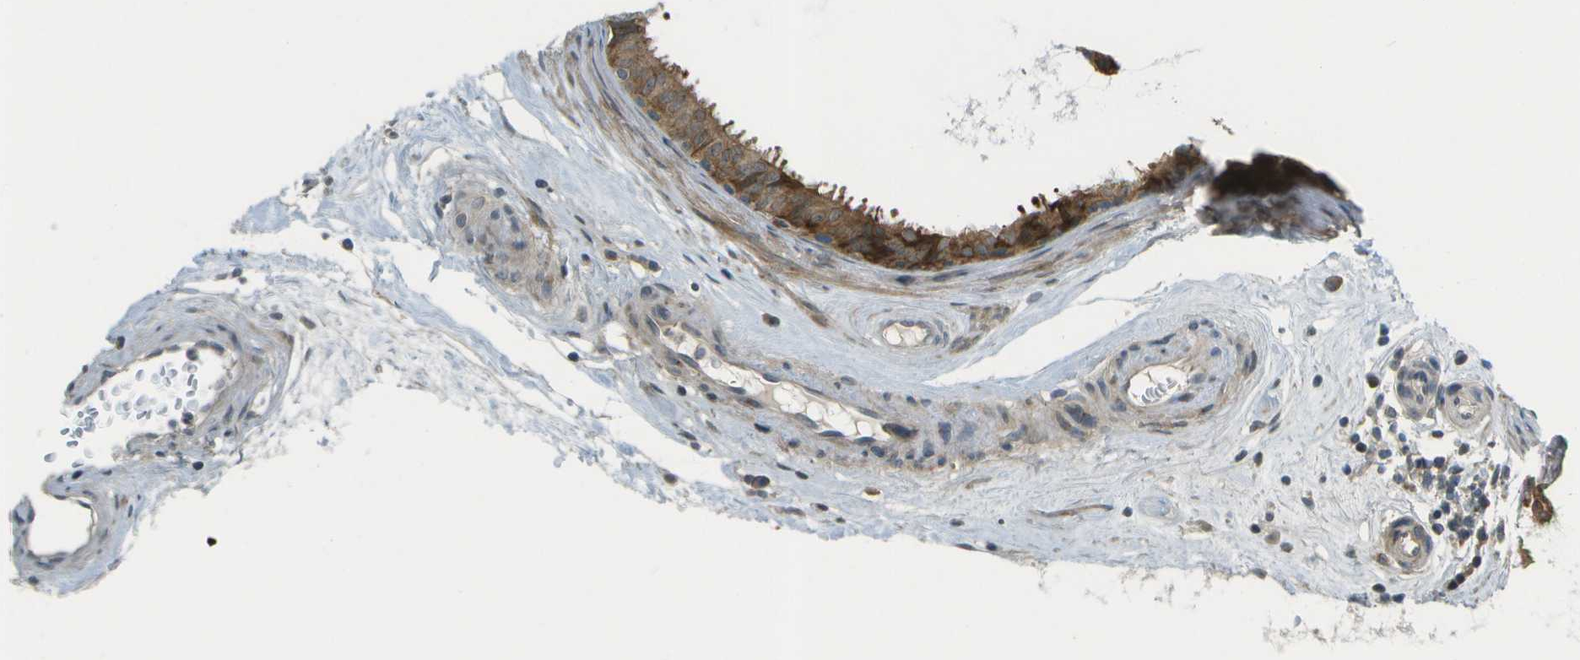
{"staining": {"intensity": "moderate", "quantity": ">75%", "location": "cytoplasmic/membranous"}, "tissue": "epididymis", "cell_type": "Glandular cells", "image_type": "normal", "snomed": [{"axis": "morphology", "description": "Normal tissue, NOS"}, {"axis": "morphology", "description": "Inflammation, NOS"}, {"axis": "topography", "description": "Epididymis"}], "caption": "Glandular cells exhibit moderate cytoplasmic/membranous positivity in about >75% of cells in normal epididymis. Immunohistochemistry stains the protein of interest in brown and the nuclei are stained blue.", "gene": "WNK2", "patient": {"sex": "male", "age": 85}}